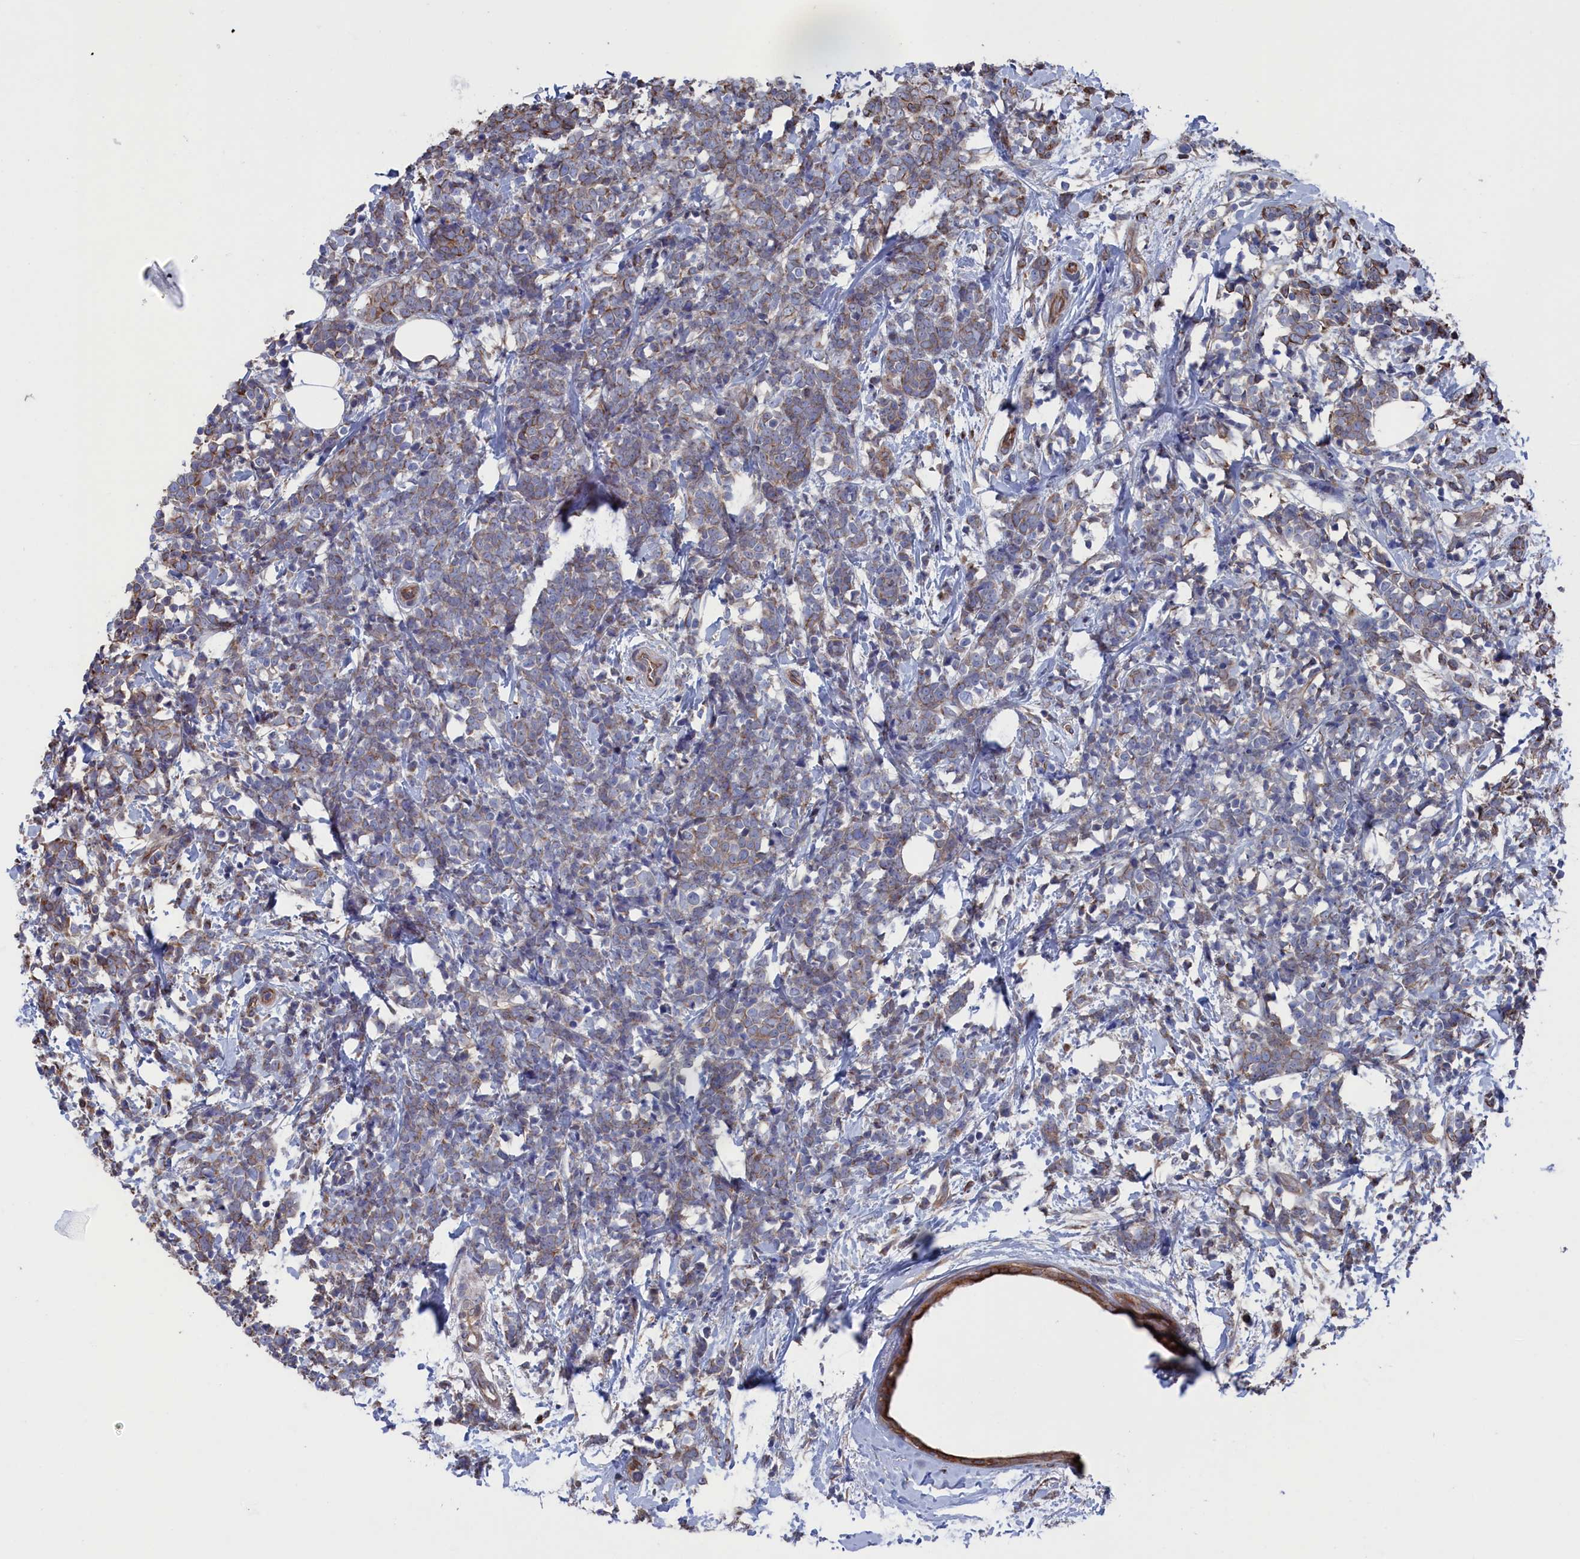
{"staining": {"intensity": "moderate", "quantity": "<25%", "location": "cytoplasmic/membranous"}, "tissue": "breast cancer", "cell_type": "Tumor cells", "image_type": "cancer", "snomed": [{"axis": "morphology", "description": "Lobular carcinoma"}, {"axis": "topography", "description": "Breast"}], "caption": "Breast cancer stained with DAB IHC demonstrates low levels of moderate cytoplasmic/membranous staining in about <25% of tumor cells.", "gene": "NUTF2", "patient": {"sex": "female", "age": 58}}